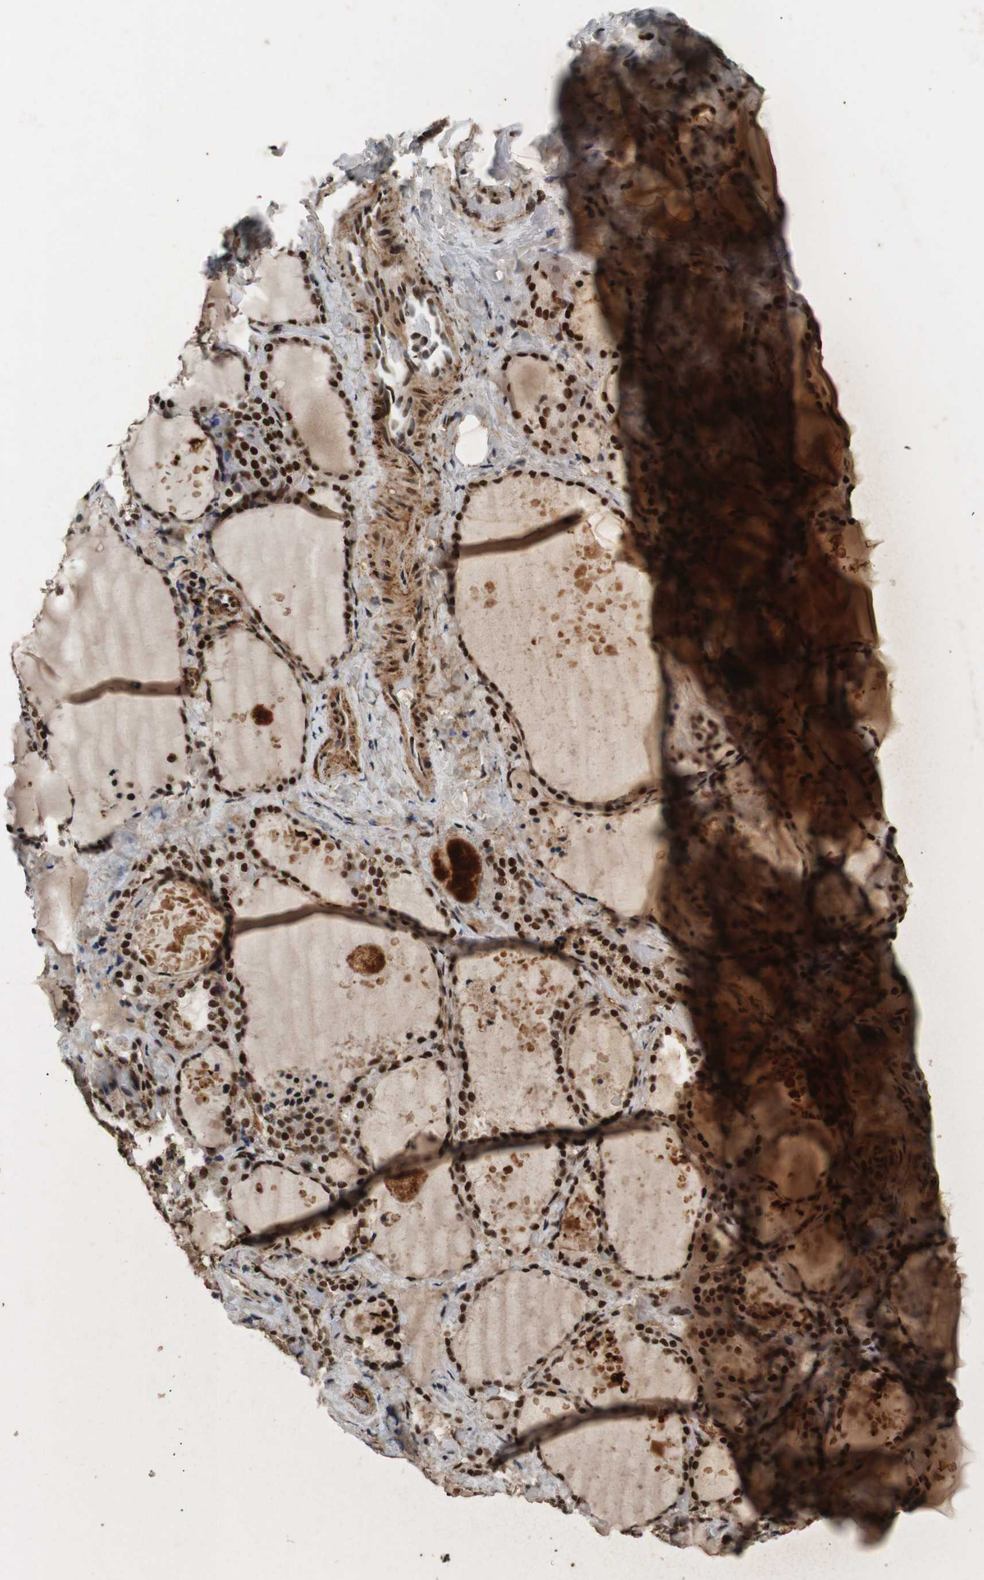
{"staining": {"intensity": "strong", "quantity": ">75%", "location": "nuclear"}, "tissue": "thyroid gland", "cell_type": "Glandular cells", "image_type": "normal", "snomed": [{"axis": "morphology", "description": "Normal tissue, NOS"}, {"axis": "topography", "description": "Thyroid gland"}], "caption": "High-power microscopy captured an immunohistochemistry image of normal thyroid gland, revealing strong nuclear staining in approximately >75% of glandular cells. (Brightfield microscopy of DAB IHC at high magnification).", "gene": "HEXIM1", "patient": {"sex": "female", "age": 44}}